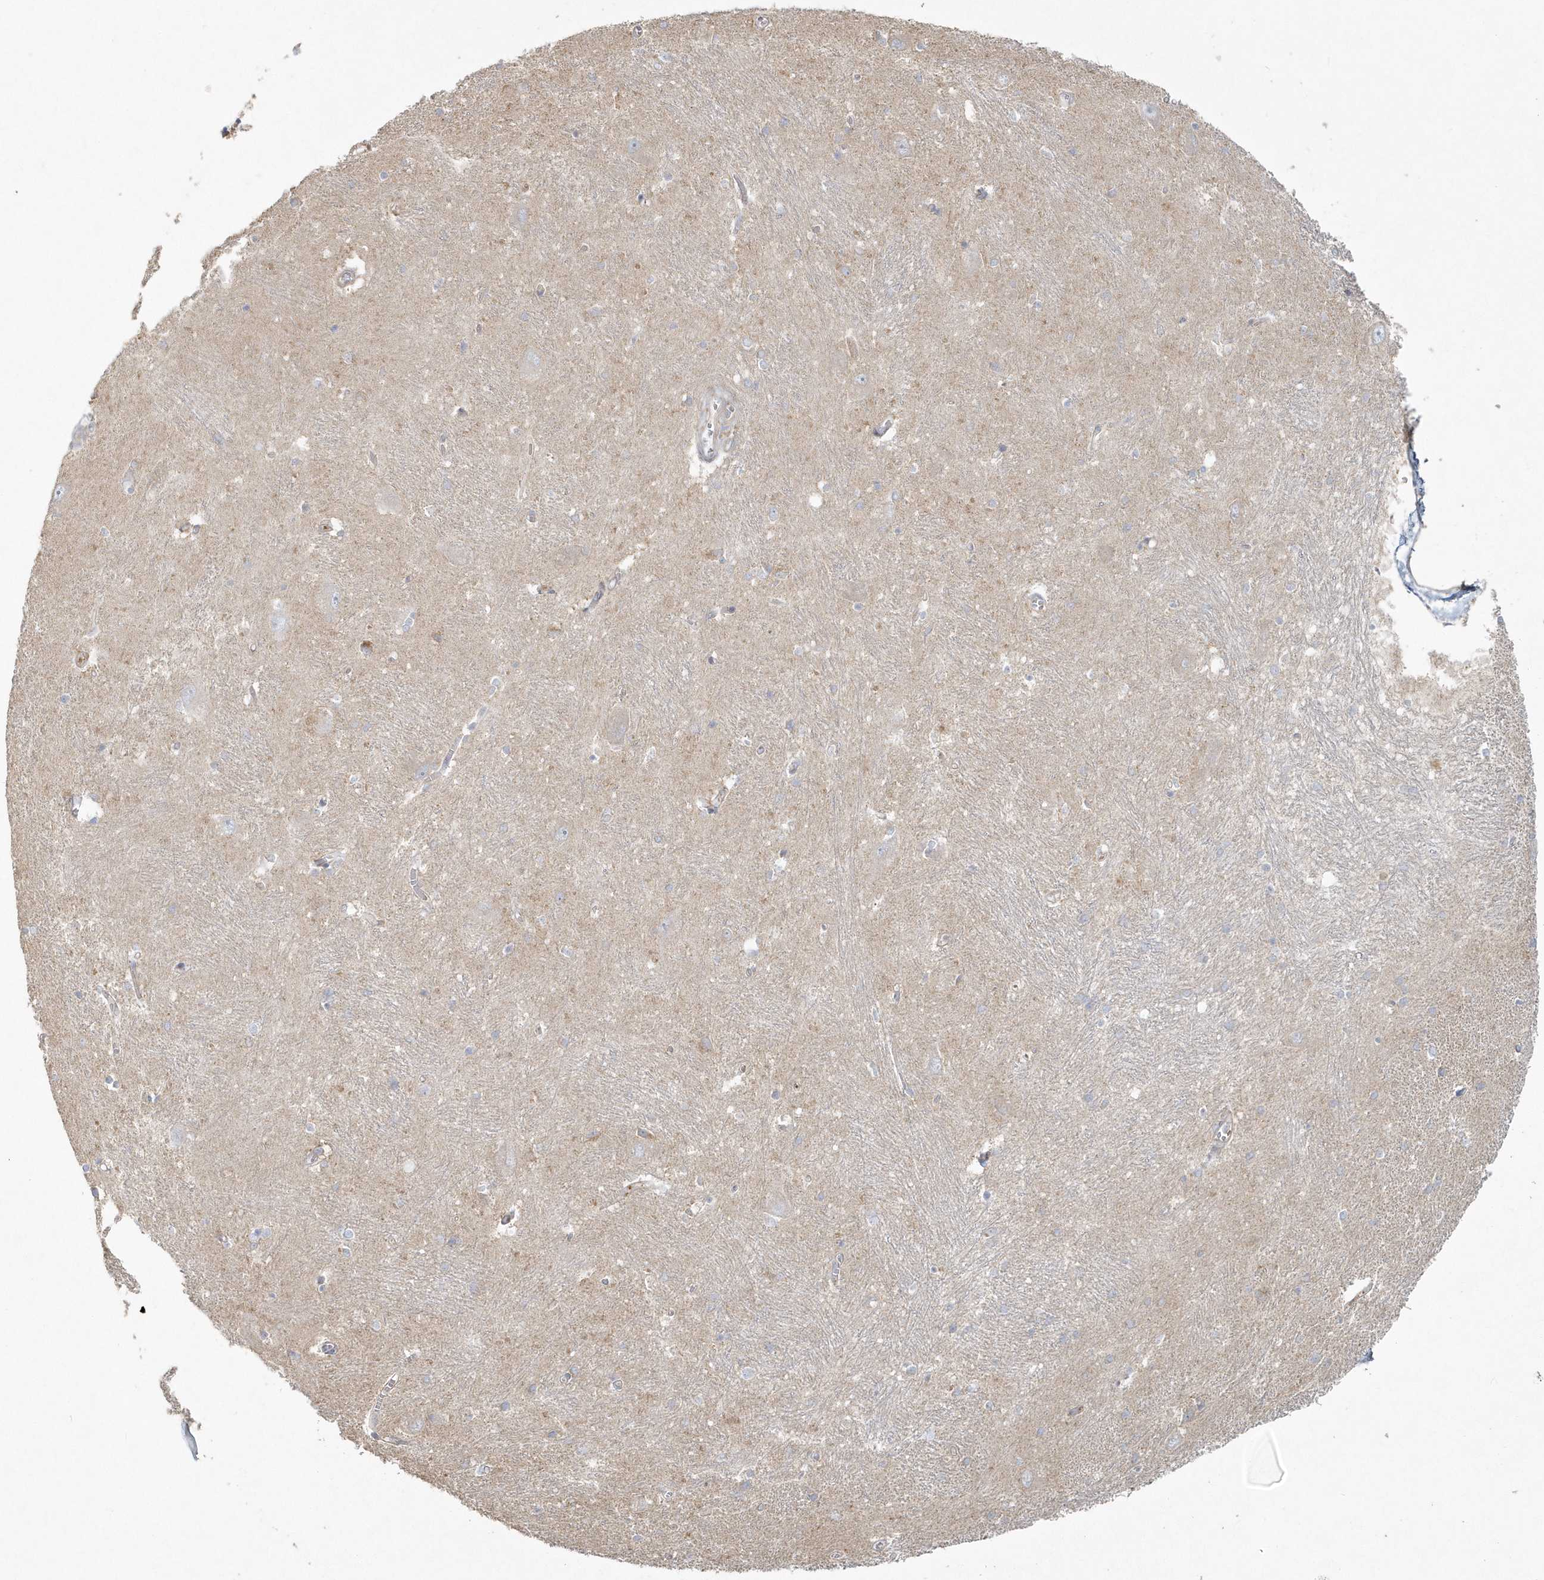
{"staining": {"intensity": "weak", "quantity": "<25%", "location": "cytoplasmic/membranous"}, "tissue": "caudate", "cell_type": "Glial cells", "image_type": "normal", "snomed": [{"axis": "morphology", "description": "Normal tissue, NOS"}, {"axis": "topography", "description": "Lateral ventricle wall"}], "caption": "High magnification brightfield microscopy of unremarkable caudate stained with DAB (brown) and counterstained with hematoxylin (blue): glial cells show no significant staining. (DAB (3,3'-diaminobenzidine) immunohistochemistry, high magnification).", "gene": "BLTP3A", "patient": {"sex": "male", "age": 37}}